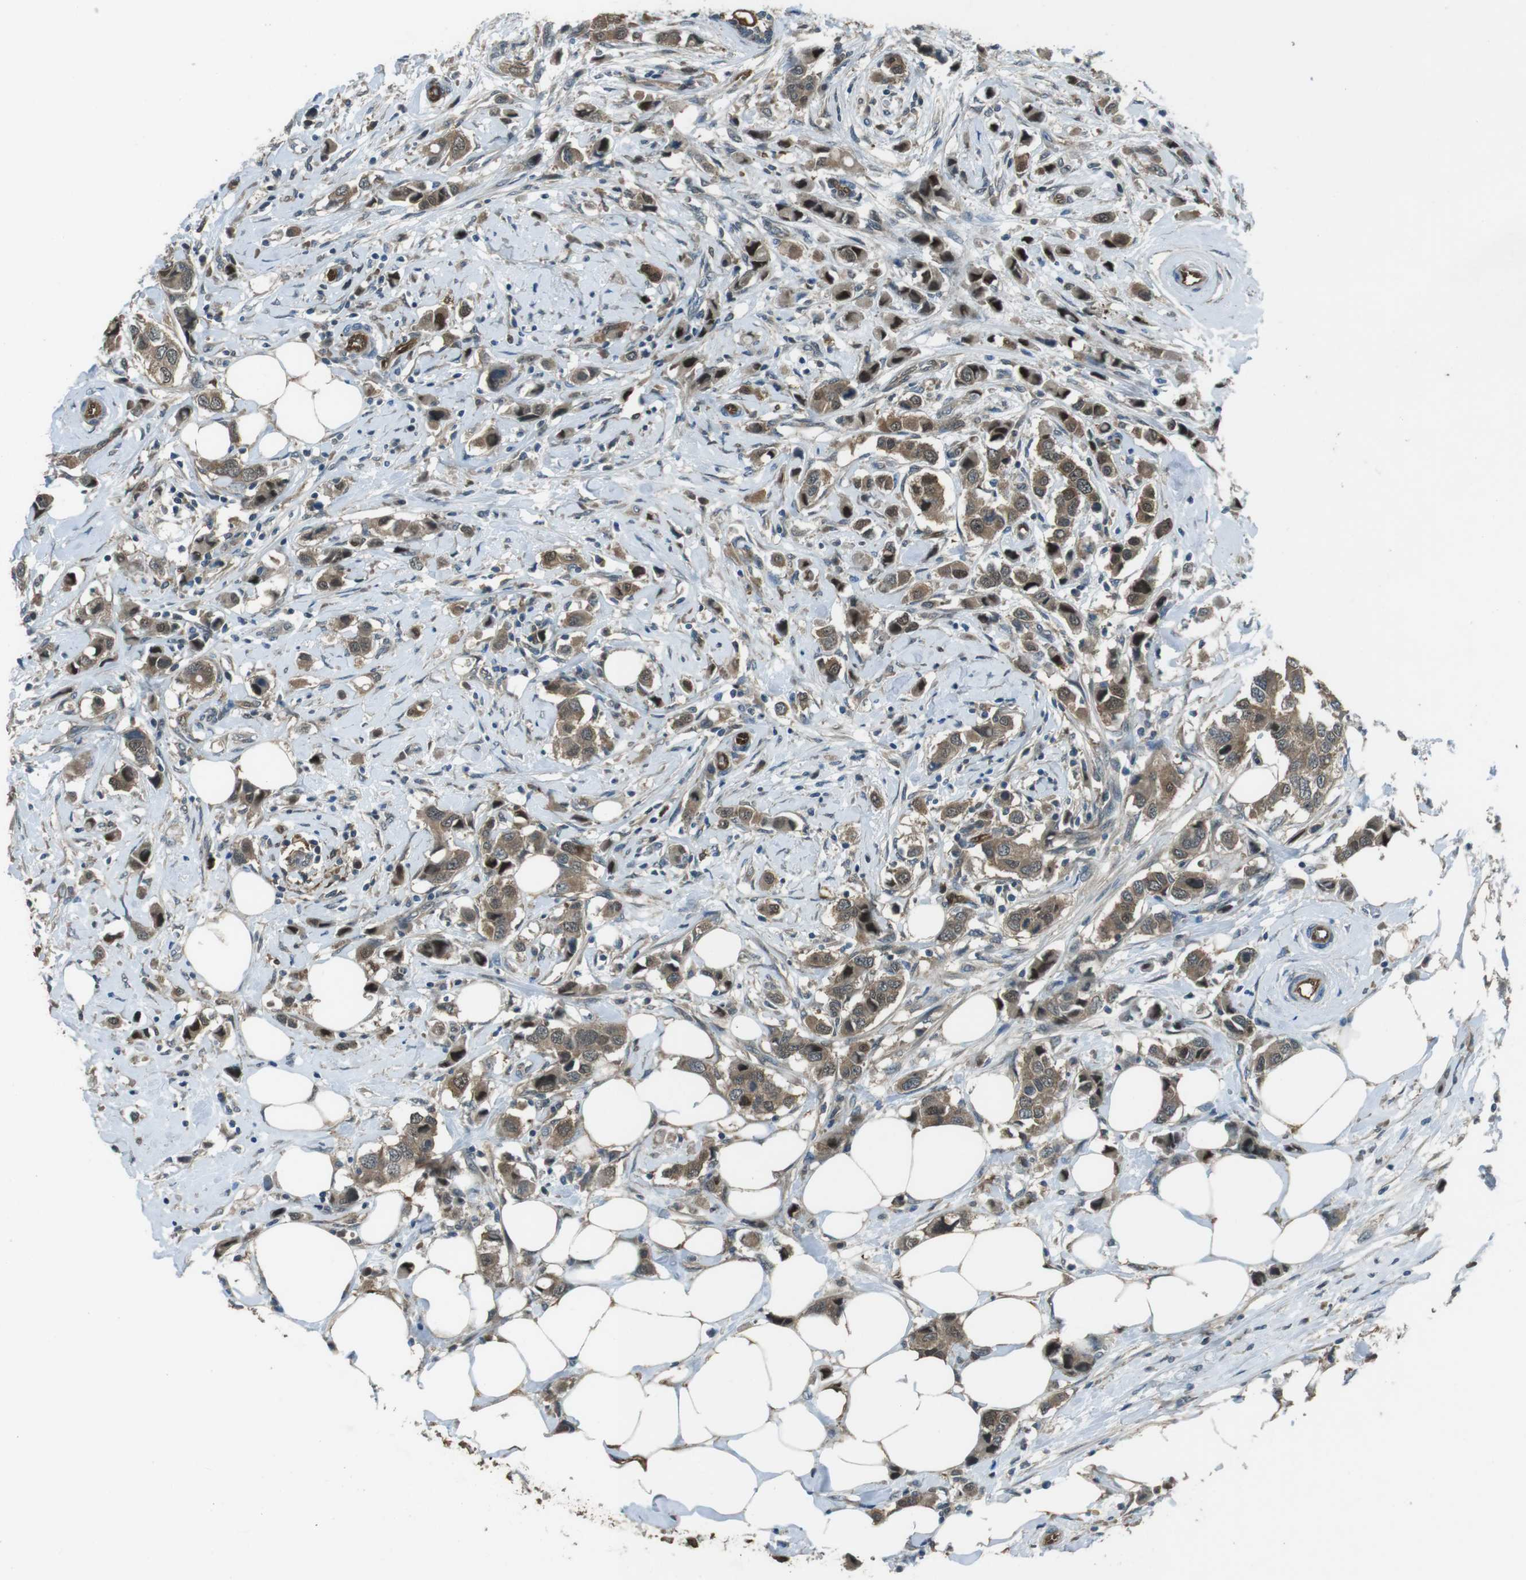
{"staining": {"intensity": "weak", "quantity": ">75%", "location": "cytoplasmic/membranous"}, "tissue": "breast cancer", "cell_type": "Tumor cells", "image_type": "cancer", "snomed": [{"axis": "morphology", "description": "Normal tissue, NOS"}, {"axis": "morphology", "description": "Duct carcinoma"}, {"axis": "topography", "description": "Breast"}], "caption": "DAB (3,3'-diaminobenzidine) immunohistochemical staining of human breast invasive ductal carcinoma displays weak cytoplasmic/membranous protein positivity in about >75% of tumor cells.", "gene": "MFAP3", "patient": {"sex": "female", "age": 50}}